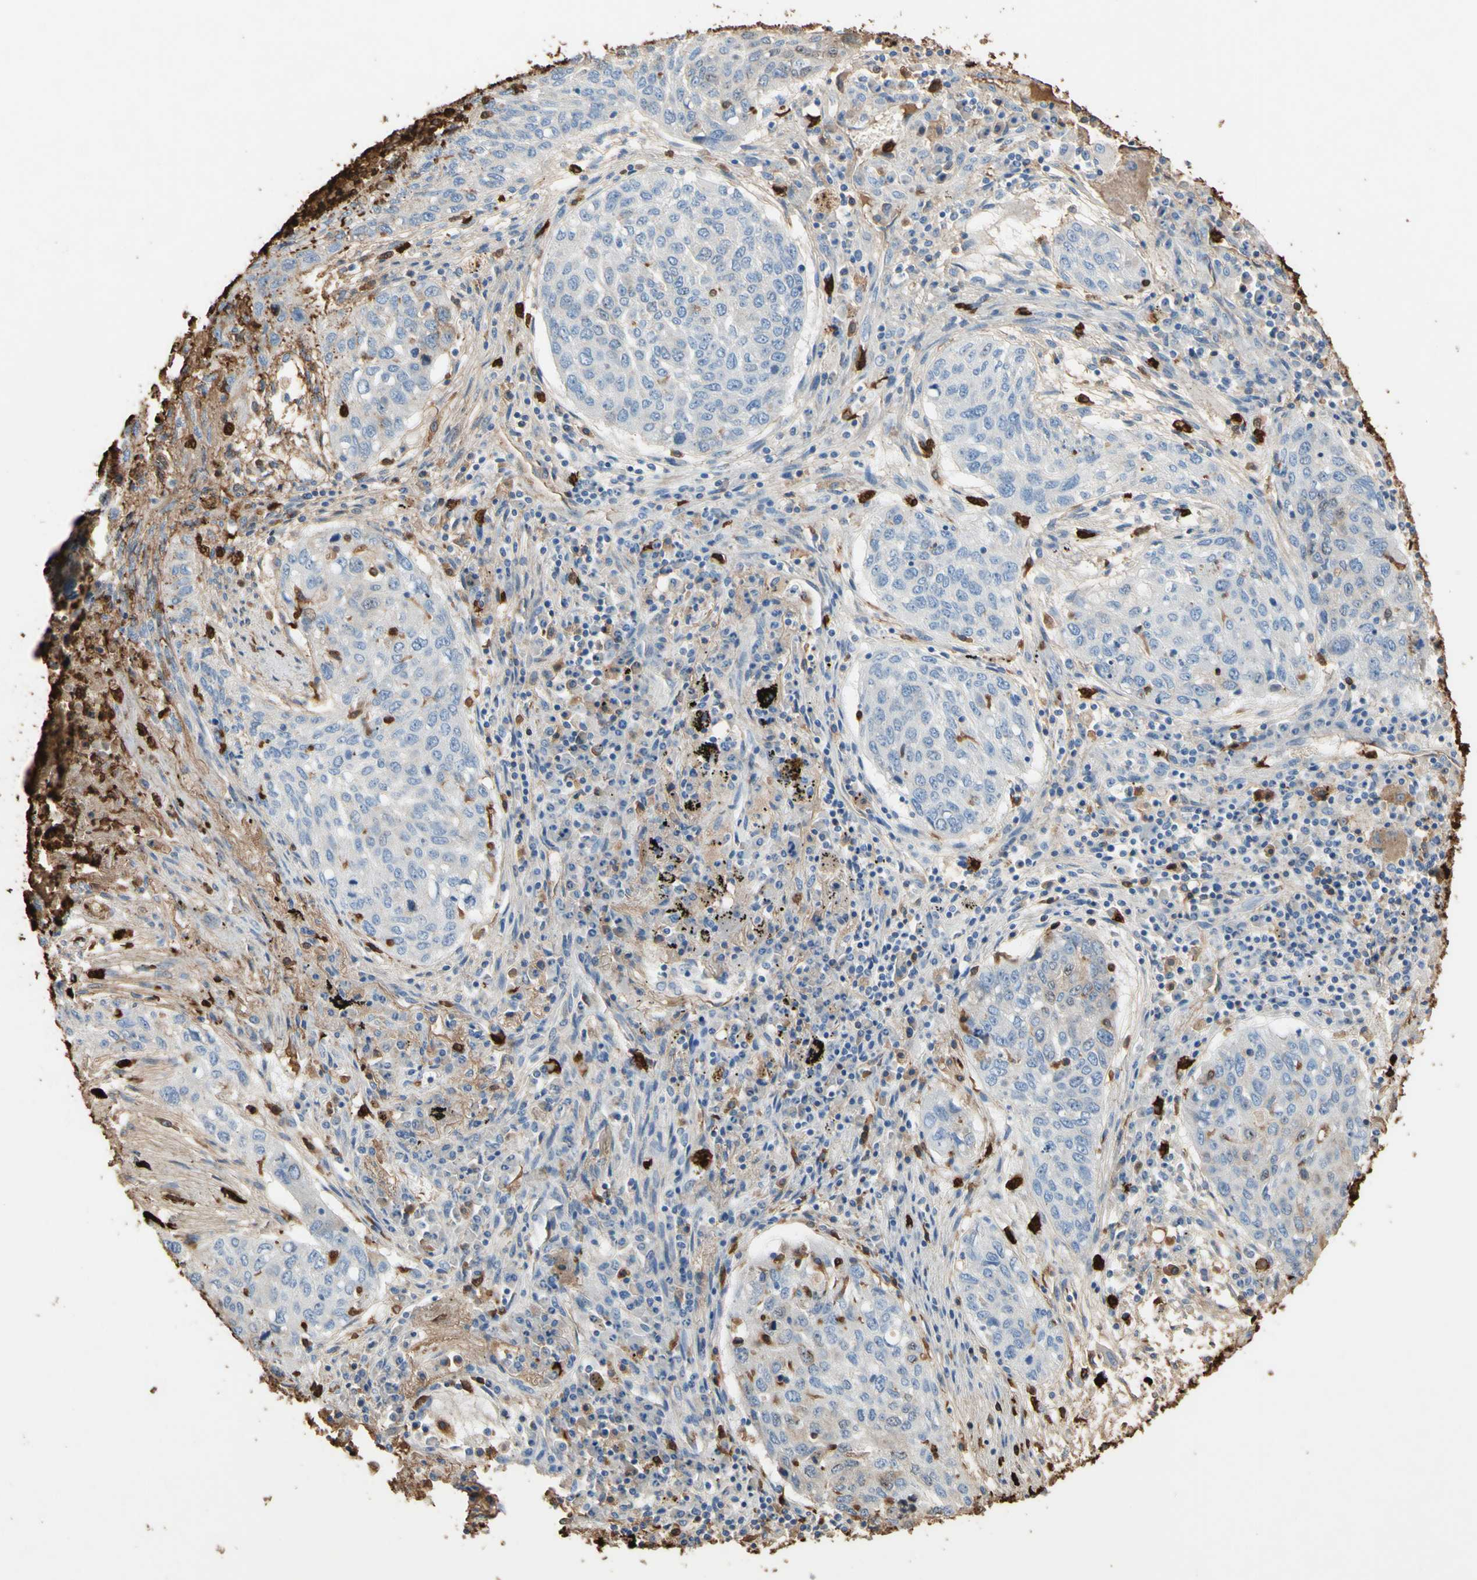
{"staining": {"intensity": "negative", "quantity": "none", "location": "none"}, "tissue": "lung cancer", "cell_type": "Tumor cells", "image_type": "cancer", "snomed": [{"axis": "morphology", "description": "Squamous cell carcinoma, NOS"}, {"axis": "topography", "description": "Lung"}], "caption": "Lung cancer stained for a protein using immunohistochemistry (IHC) demonstrates no staining tumor cells.", "gene": "NFKBIZ", "patient": {"sex": "female", "age": 63}}